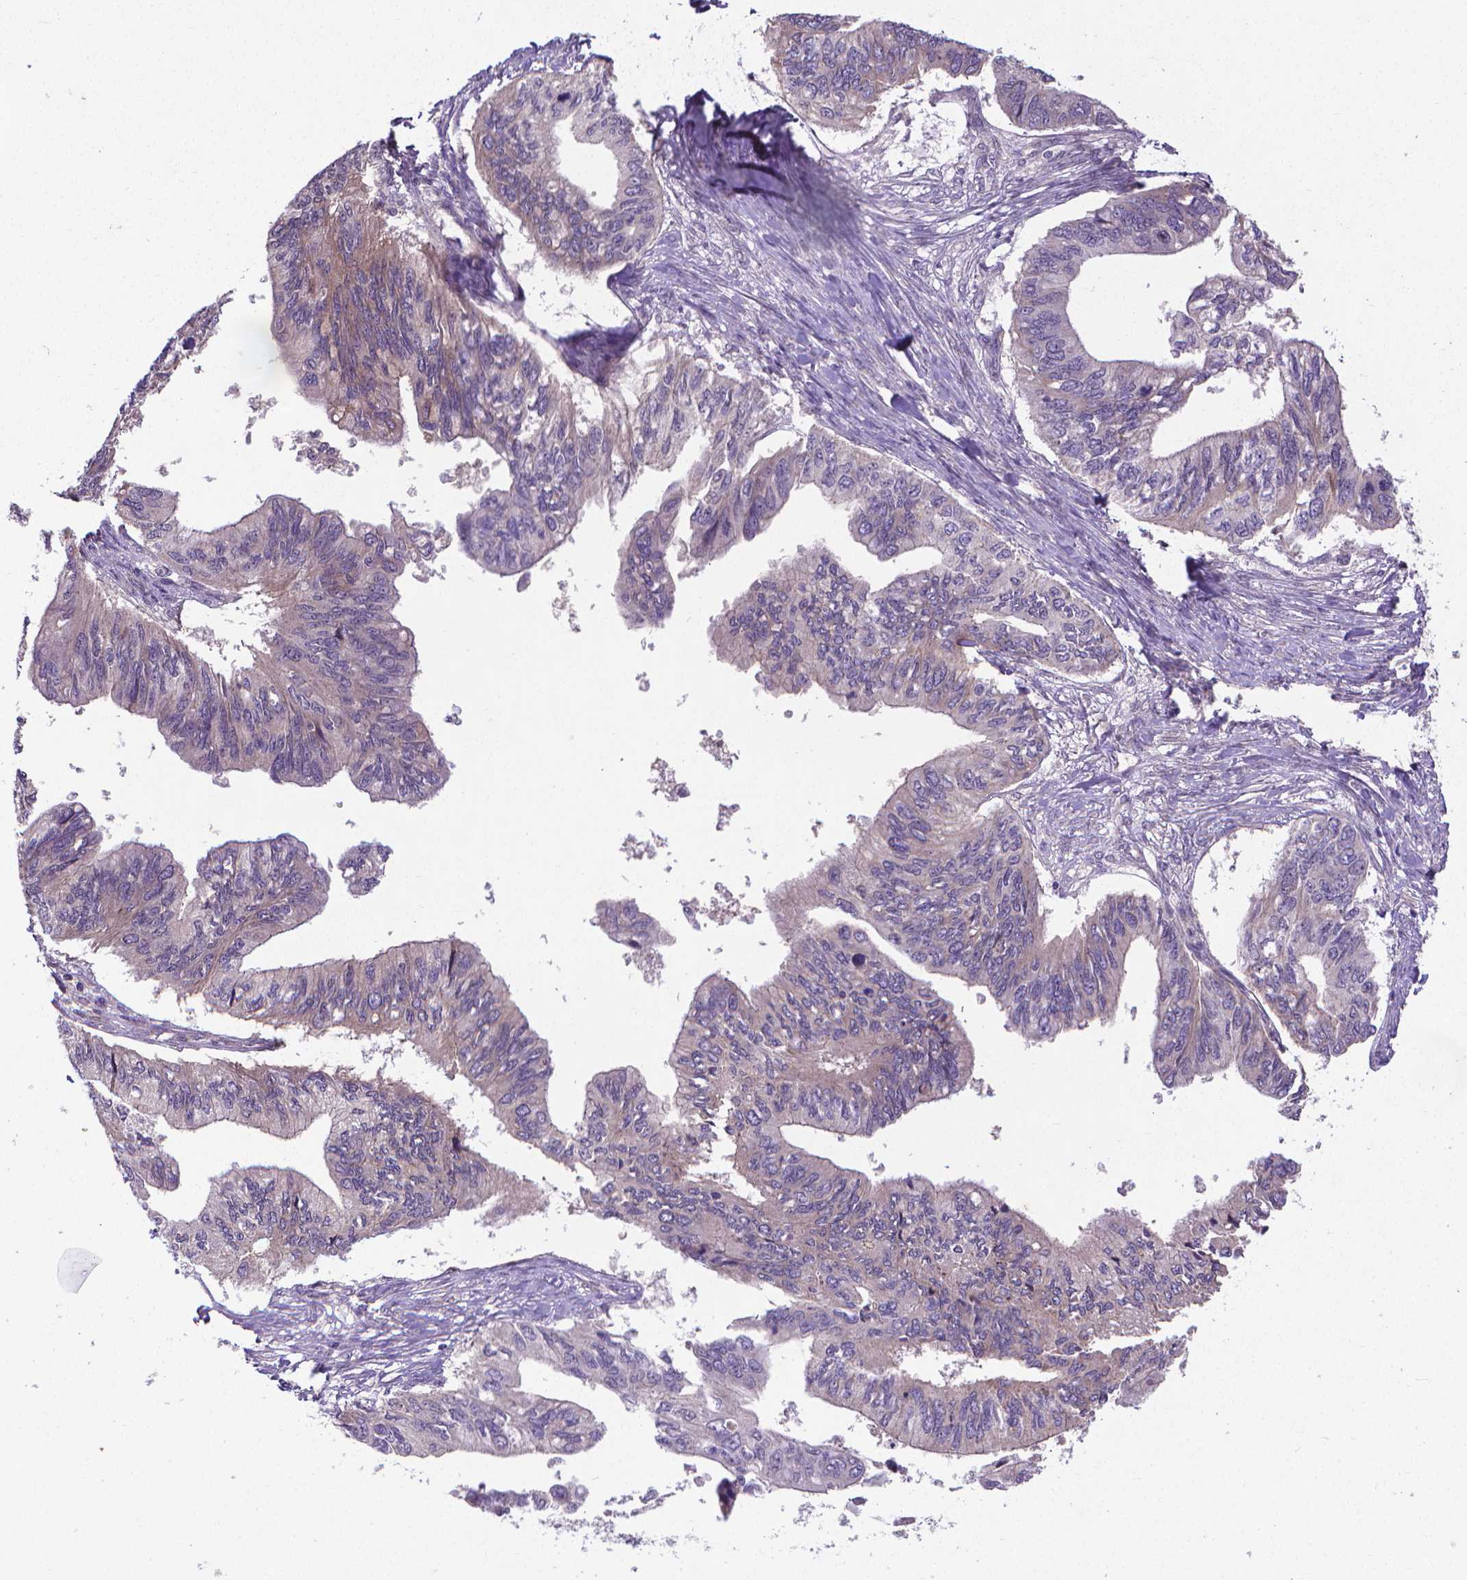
{"staining": {"intensity": "weak", "quantity": "<25%", "location": "cytoplasmic/membranous"}, "tissue": "ovarian cancer", "cell_type": "Tumor cells", "image_type": "cancer", "snomed": [{"axis": "morphology", "description": "Cystadenocarcinoma, mucinous, NOS"}, {"axis": "topography", "description": "Ovary"}], "caption": "High power microscopy photomicrograph of an immunohistochemistry image of ovarian cancer, revealing no significant expression in tumor cells. (DAB (3,3'-diaminobenzidine) immunohistochemistry with hematoxylin counter stain).", "gene": "GPR63", "patient": {"sex": "female", "age": 76}}